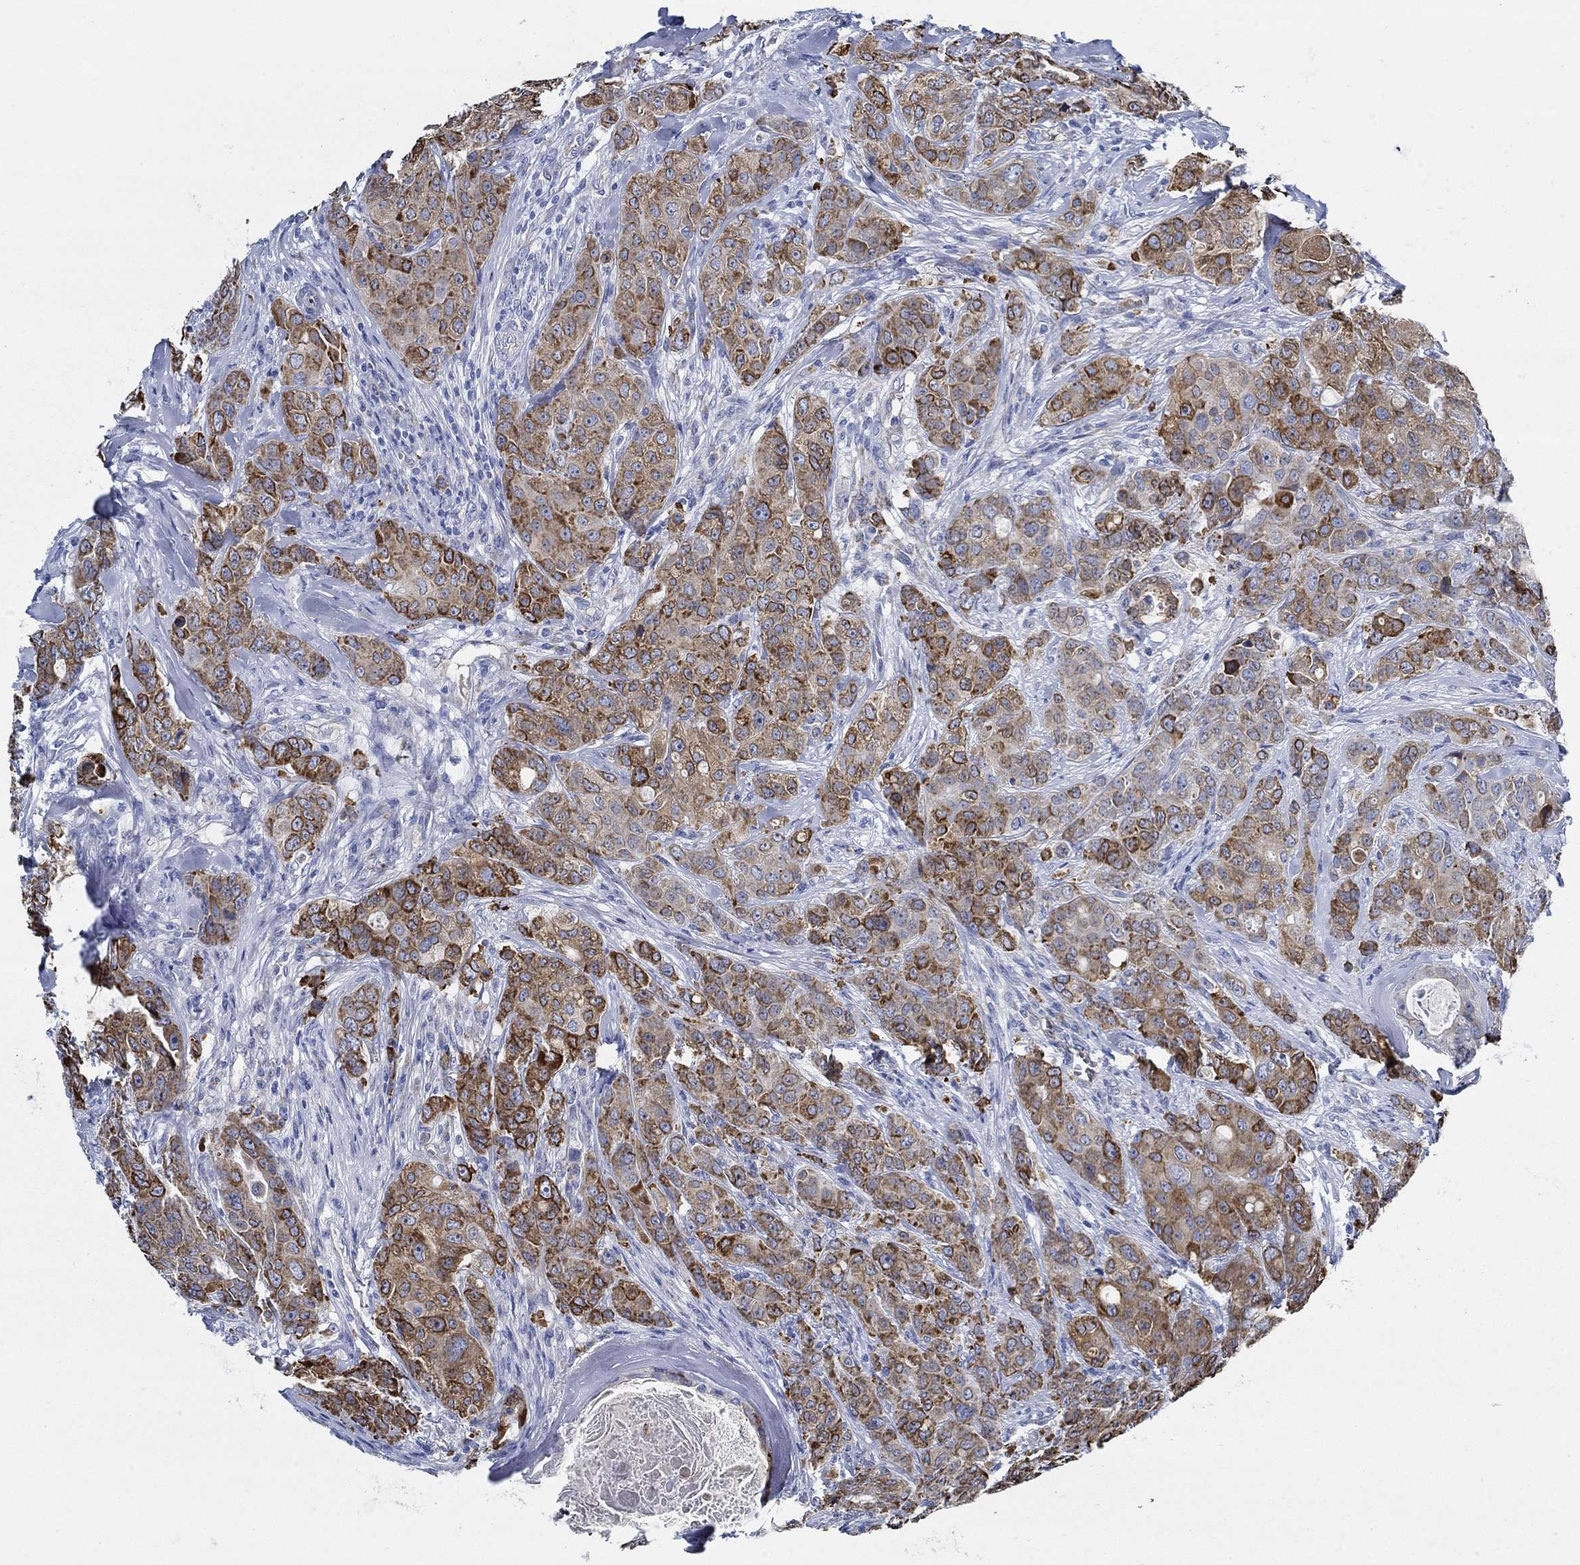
{"staining": {"intensity": "strong", "quantity": "25%-75%", "location": "cytoplasmic/membranous"}, "tissue": "breast cancer", "cell_type": "Tumor cells", "image_type": "cancer", "snomed": [{"axis": "morphology", "description": "Duct carcinoma"}, {"axis": "topography", "description": "Breast"}], "caption": "Breast cancer tissue displays strong cytoplasmic/membranous expression in about 25%-75% of tumor cells", "gene": "HECW2", "patient": {"sex": "female", "age": 43}}